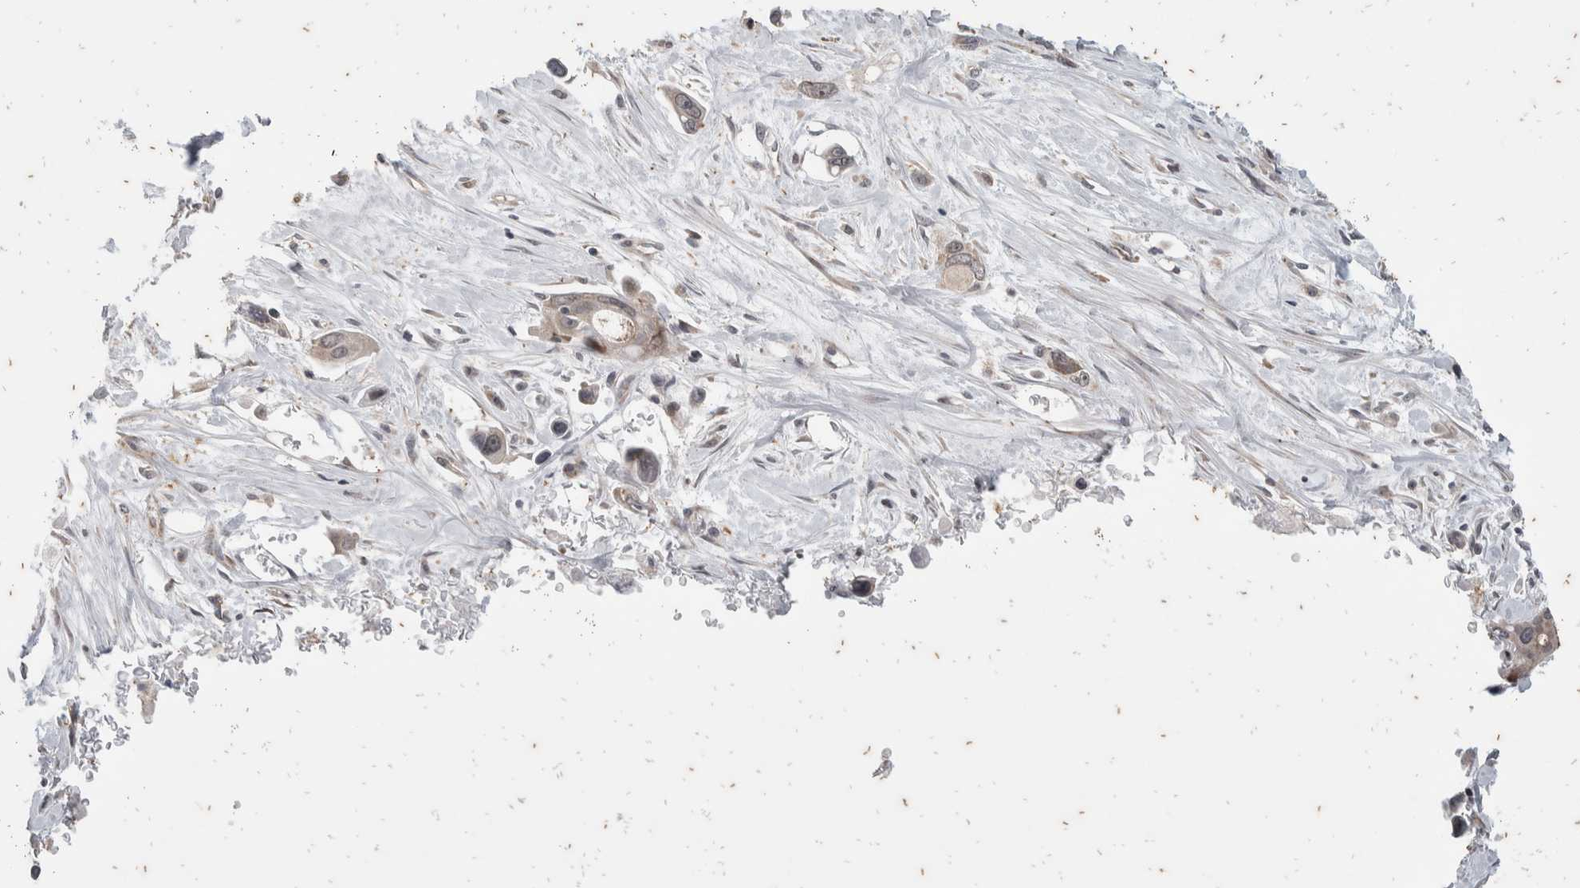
{"staining": {"intensity": "weak", "quantity": "25%-75%", "location": "cytoplasmic/membranous,nuclear"}, "tissue": "pancreatic cancer", "cell_type": "Tumor cells", "image_type": "cancer", "snomed": [{"axis": "morphology", "description": "Adenocarcinoma, NOS"}, {"axis": "topography", "description": "Pancreas"}], "caption": "Pancreatic adenocarcinoma stained with immunohistochemistry reveals weak cytoplasmic/membranous and nuclear staining in approximately 25%-75% of tumor cells.", "gene": "ATXN7L1", "patient": {"sex": "male", "age": 53}}